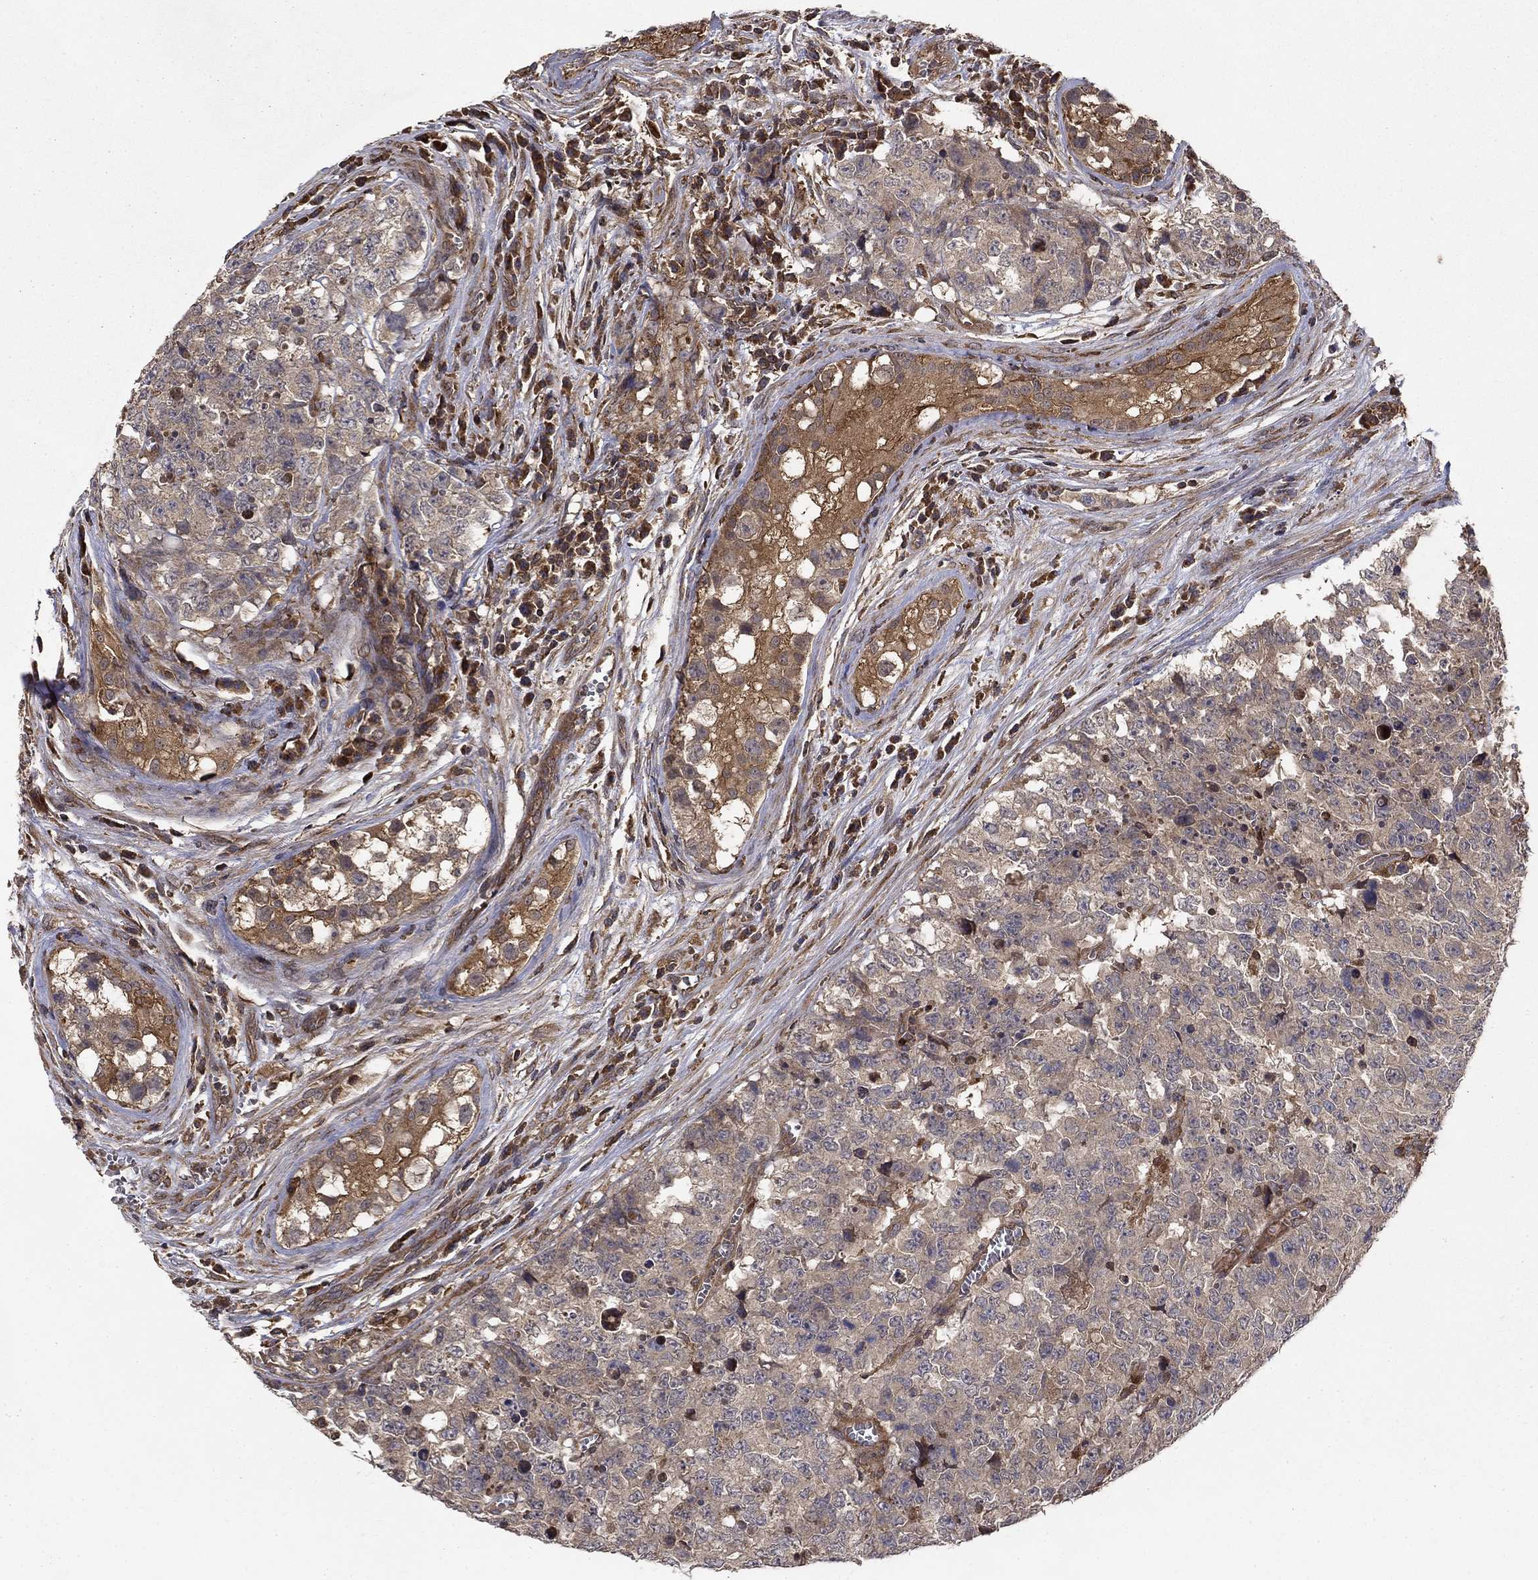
{"staining": {"intensity": "negative", "quantity": "none", "location": "none"}, "tissue": "testis cancer", "cell_type": "Tumor cells", "image_type": "cancer", "snomed": [{"axis": "morphology", "description": "Carcinoma, Embryonal, NOS"}, {"axis": "topography", "description": "Testis"}], "caption": "Tumor cells are negative for brown protein staining in testis embryonal carcinoma. Nuclei are stained in blue.", "gene": "BABAM2", "patient": {"sex": "male", "age": 23}}